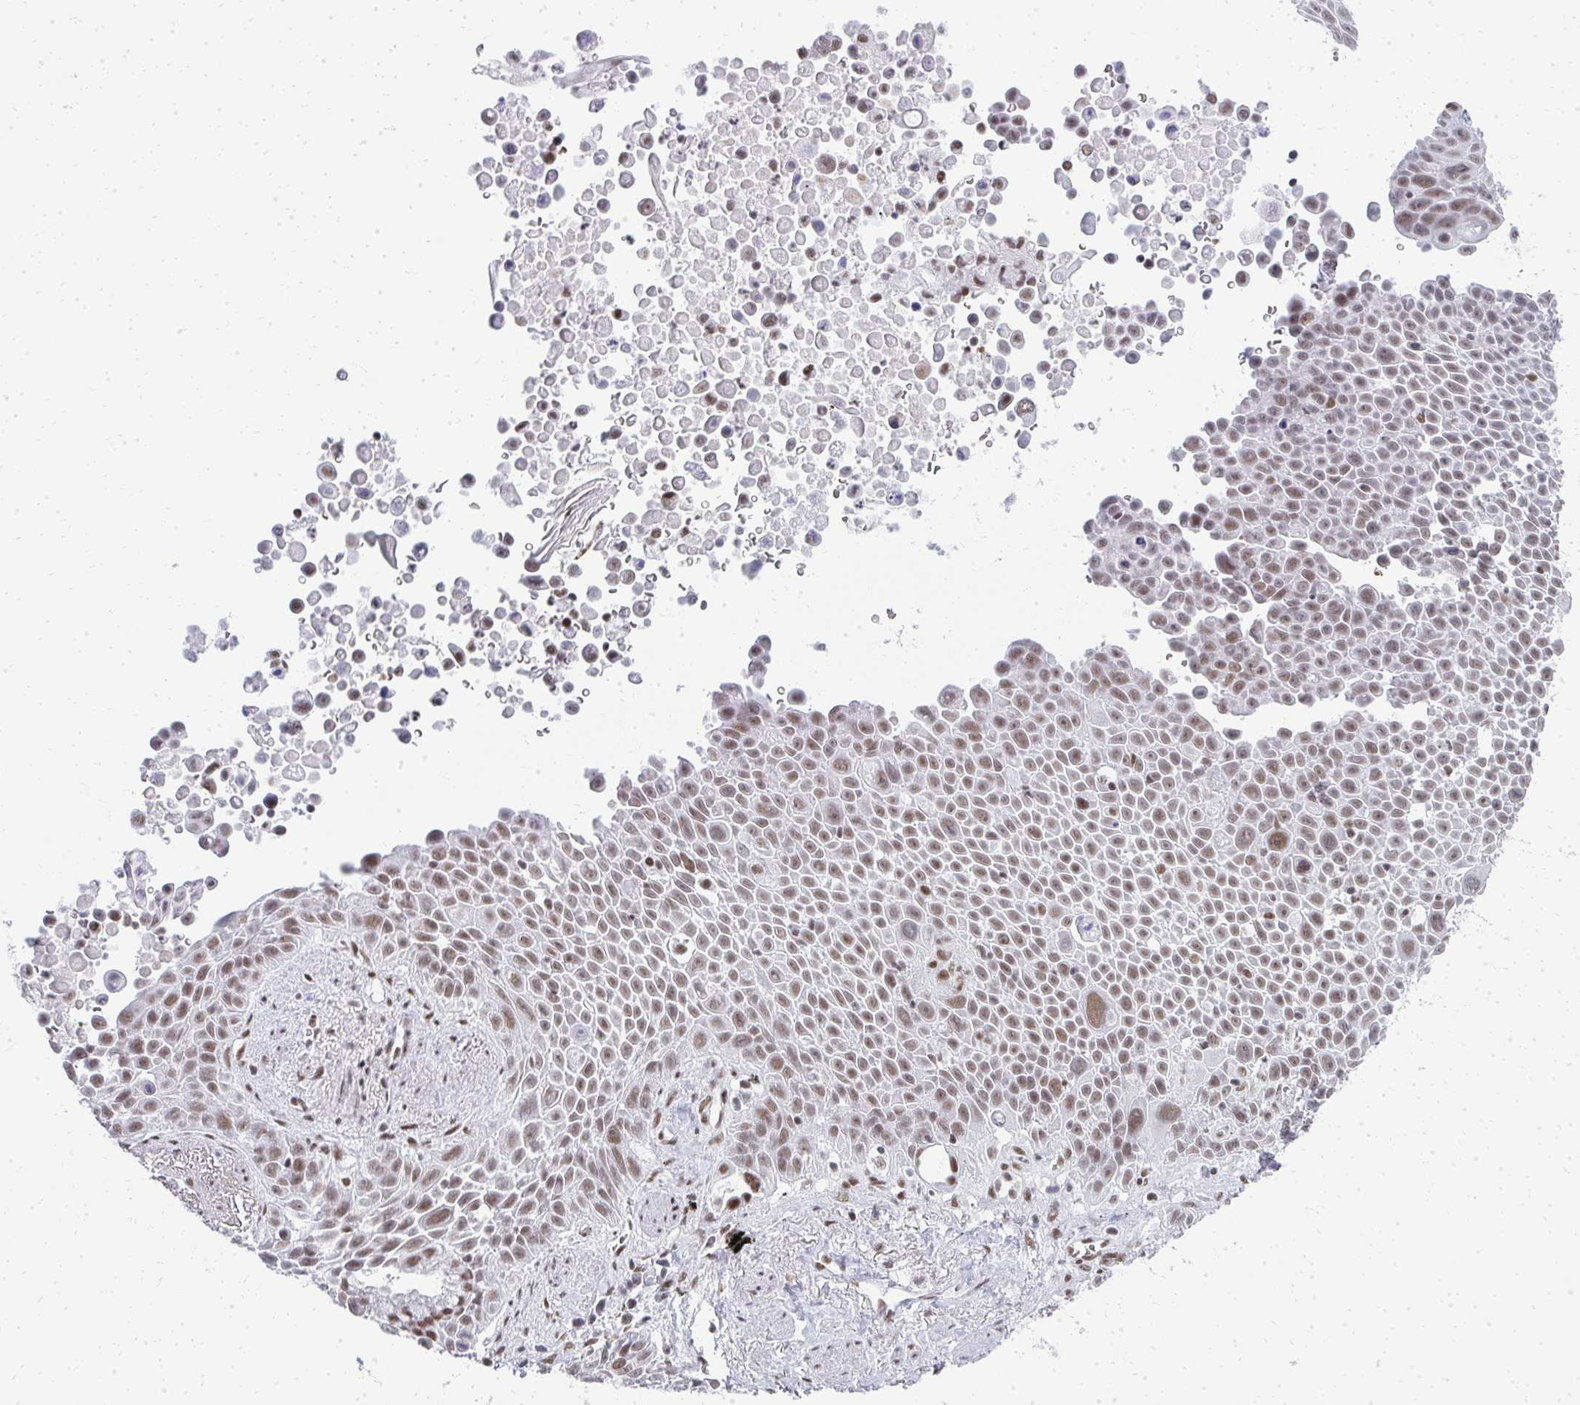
{"staining": {"intensity": "moderate", "quantity": ">75%", "location": "nuclear"}, "tissue": "lung cancer", "cell_type": "Tumor cells", "image_type": "cancer", "snomed": [{"axis": "morphology", "description": "Squamous cell carcinoma, NOS"}, {"axis": "morphology", "description": "Squamous cell carcinoma, metastatic, NOS"}, {"axis": "topography", "description": "Lymph node"}, {"axis": "topography", "description": "Lung"}], "caption": "DAB (3,3'-diaminobenzidine) immunohistochemical staining of human lung cancer reveals moderate nuclear protein positivity in approximately >75% of tumor cells.", "gene": "CREBBP", "patient": {"sex": "female", "age": 62}}